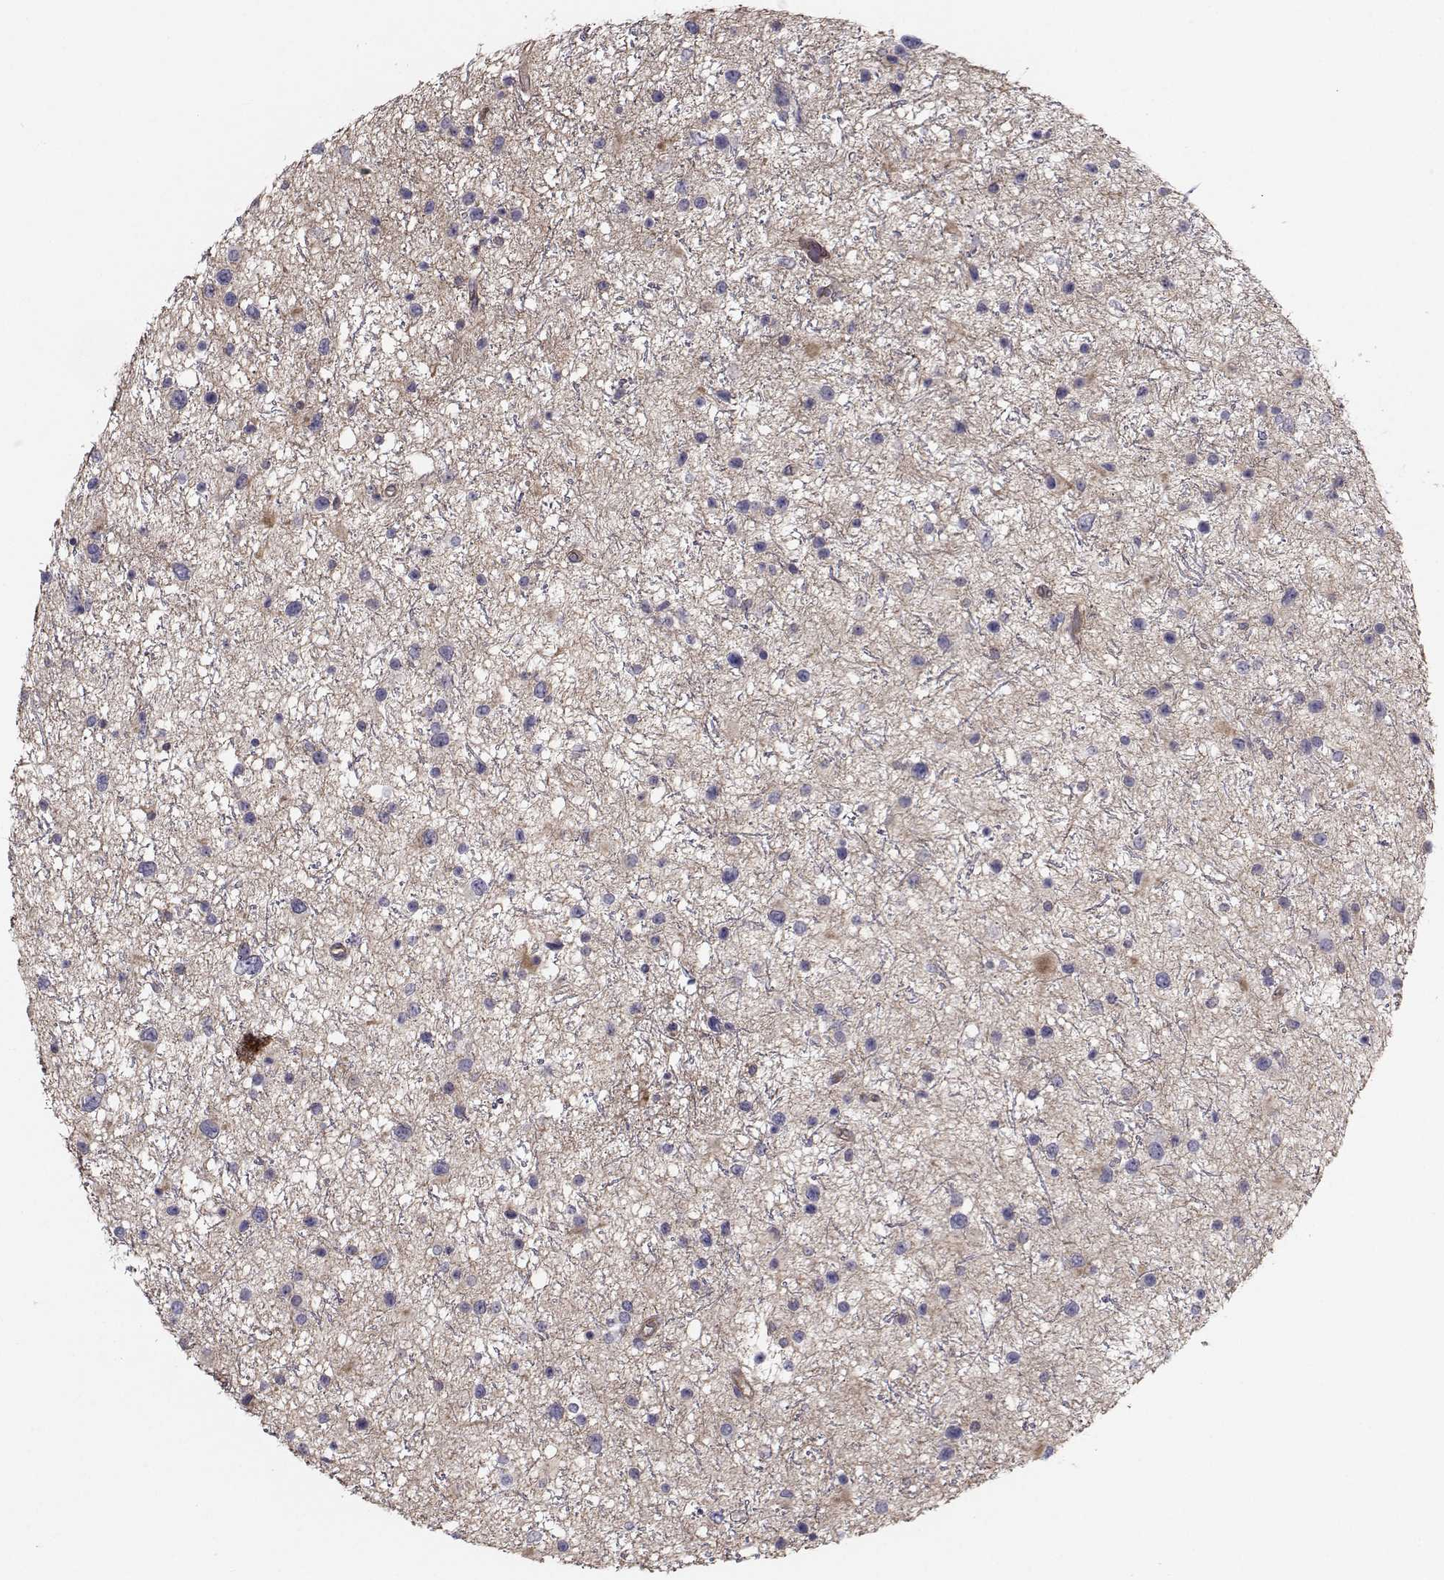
{"staining": {"intensity": "negative", "quantity": "none", "location": "none"}, "tissue": "glioma", "cell_type": "Tumor cells", "image_type": "cancer", "snomed": [{"axis": "morphology", "description": "Glioma, malignant, Low grade"}, {"axis": "topography", "description": "Brain"}], "caption": "Immunohistochemistry image of human low-grade glioma (malignant) stained for a protein (brown), which exhibits no expression in tumor cells. (Brightfield microscopy of DAB immunohistochemistry at high magnification).", "gene": "TRIP10", "patient": {"sex": "female", "age": 32}}